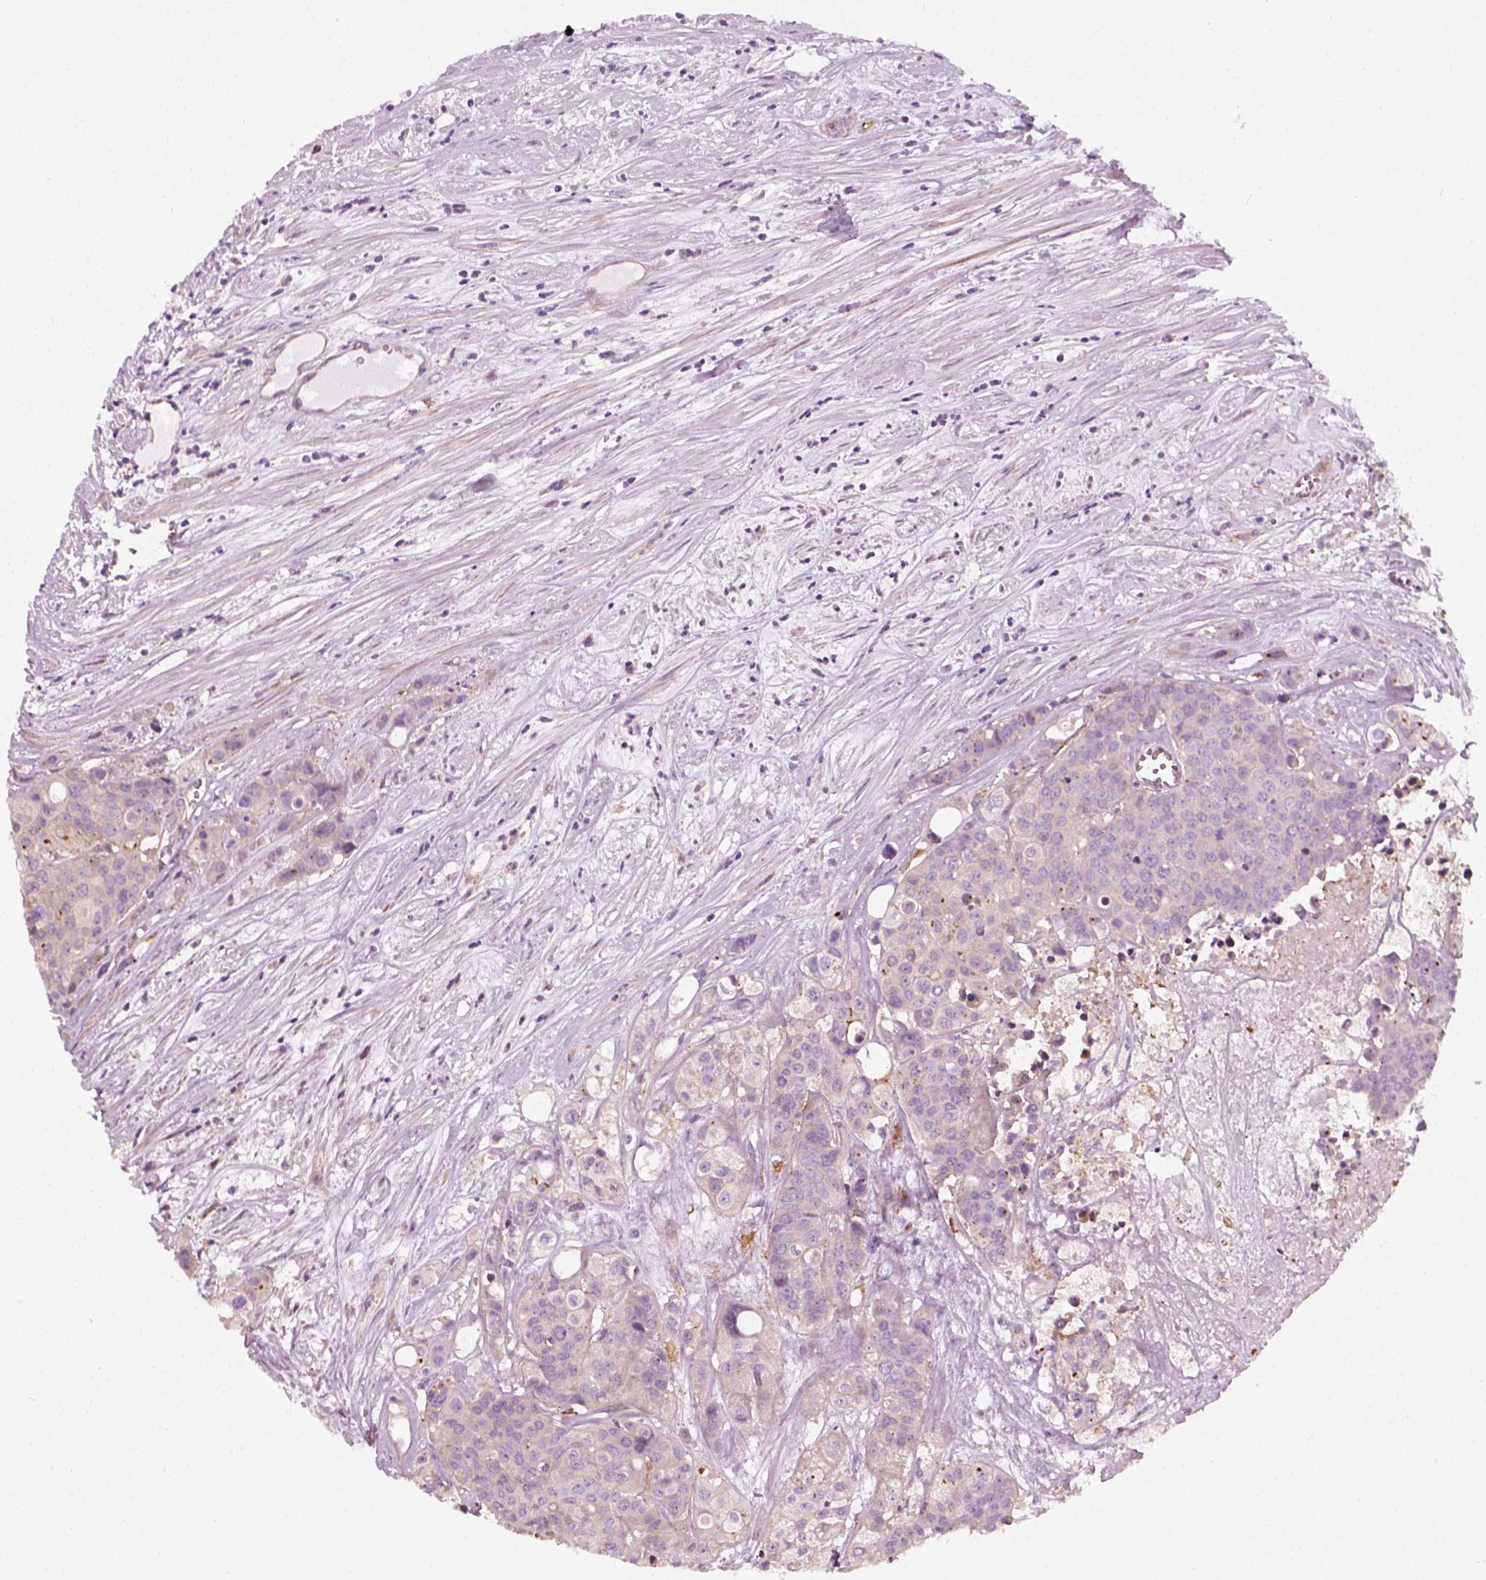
{"staining": {"intensity": "negative", "quantity": "none", "location": "none"}, "tissue": "carcinoid", "cell_type": "Tumor cells", "image_type": "cancer", "snomed": [{"axis": "morphology", "description": "Carcinoid, malignant, NOS"}, {"axis": "topography", "description": "Colon"}], "caption": "Tumor cells show no significant expression in carcinoid.", "gene": "DNASE1L1", "patient": {"sex": "male", "age": 81}}